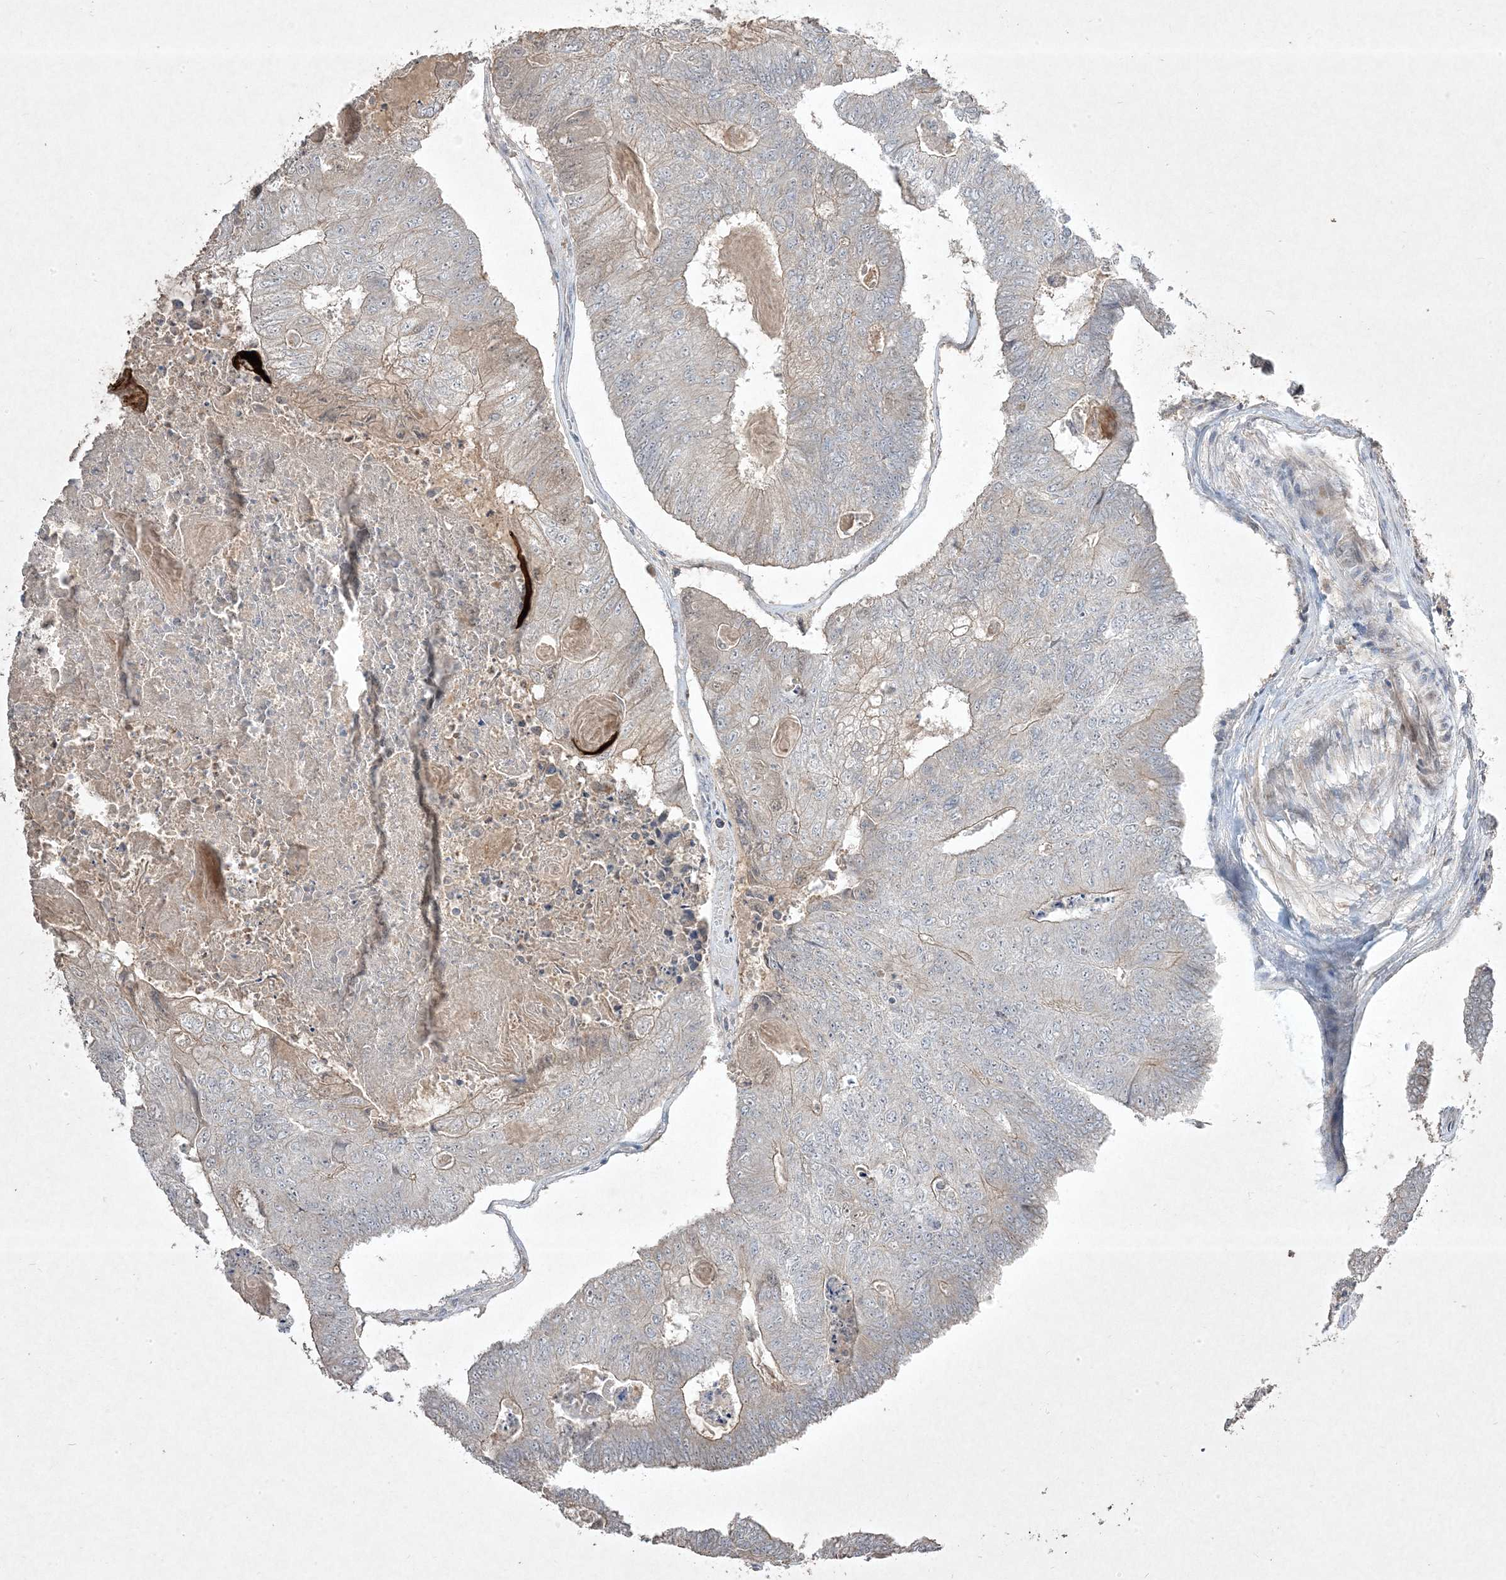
{"staining": {"intensity": "weak", "quantity": "<25%", "location": "cytoplasmic/membranous"}, "tissue": "colorectal cancer", "cell_type": "Tumor cells", "image_type": "cancer", "snomed": [{"axis": "morphology", "description": "Adenocarcinoma, NOS"}, {"axis": "topography", "description": "Colon"}], "caption": "A high-resolution photomicrograph shows immunohistochemistry staining of colorectal adenocarcinoma, which reveals no significant staining in tumor cells.", "gene": "RGL4", "patient": {"sex": "female", "age": 67}}